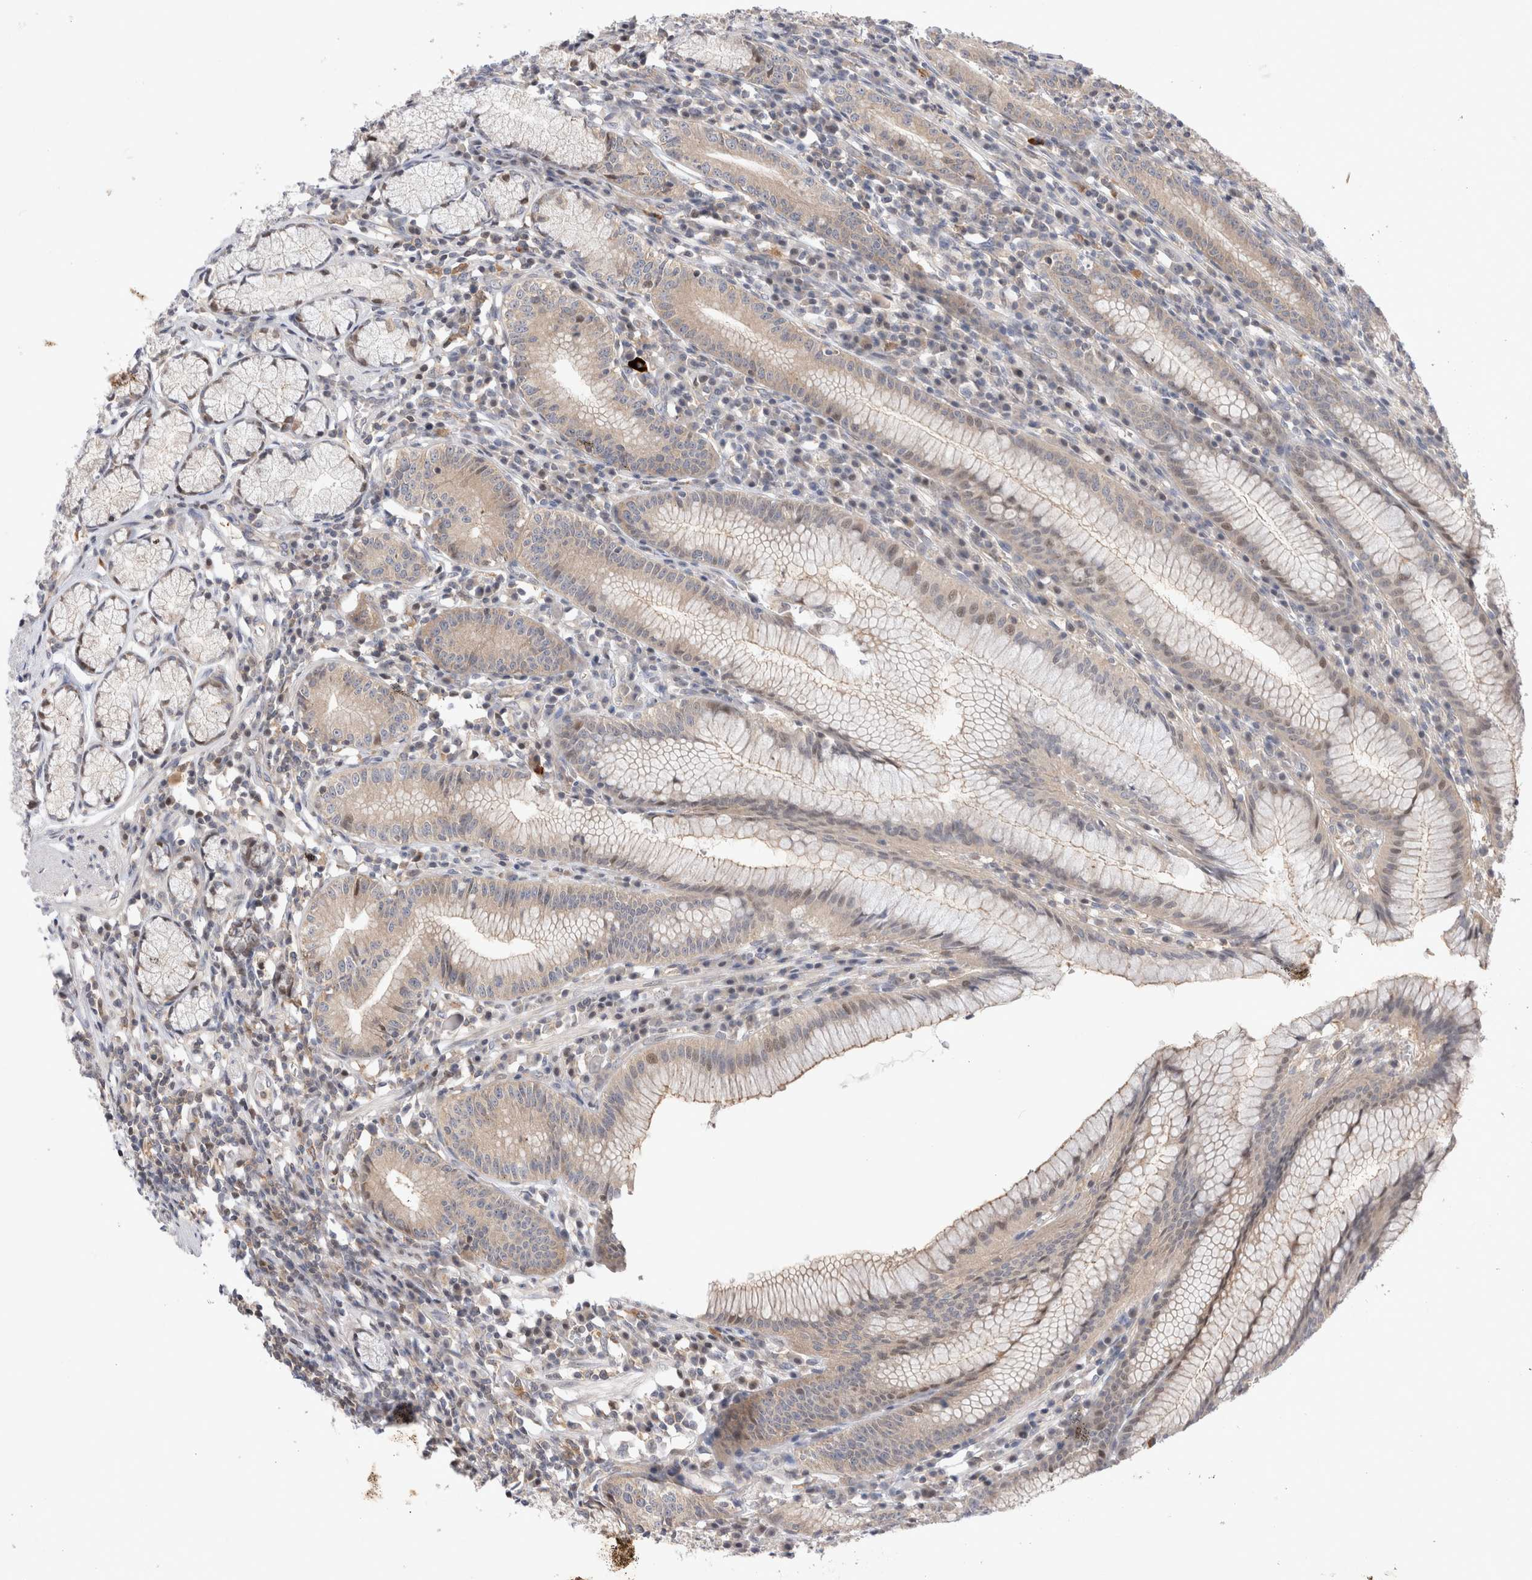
{"staining": {"intensity": "moderate", "quantity": "25%-75%", "location": "cytoplasmic/membranous,nuclear"}, "tissue": "stomach", "cell_type": "Glandular cells", "image_type": "normal", "snomed": [{"axis": "morphology", "description": "Normal tissue, NOS"}, {"axis": "topography", "description": "Stomach"}], "caption": "Immunohistochemical staining of normal stomach shows moderate cytoplasmic/membranous,nuclear protein staining in approximately 25%-75% of glandular cells.", "gene": "HTT", "patient": {"sex": "male", "age": 55}}